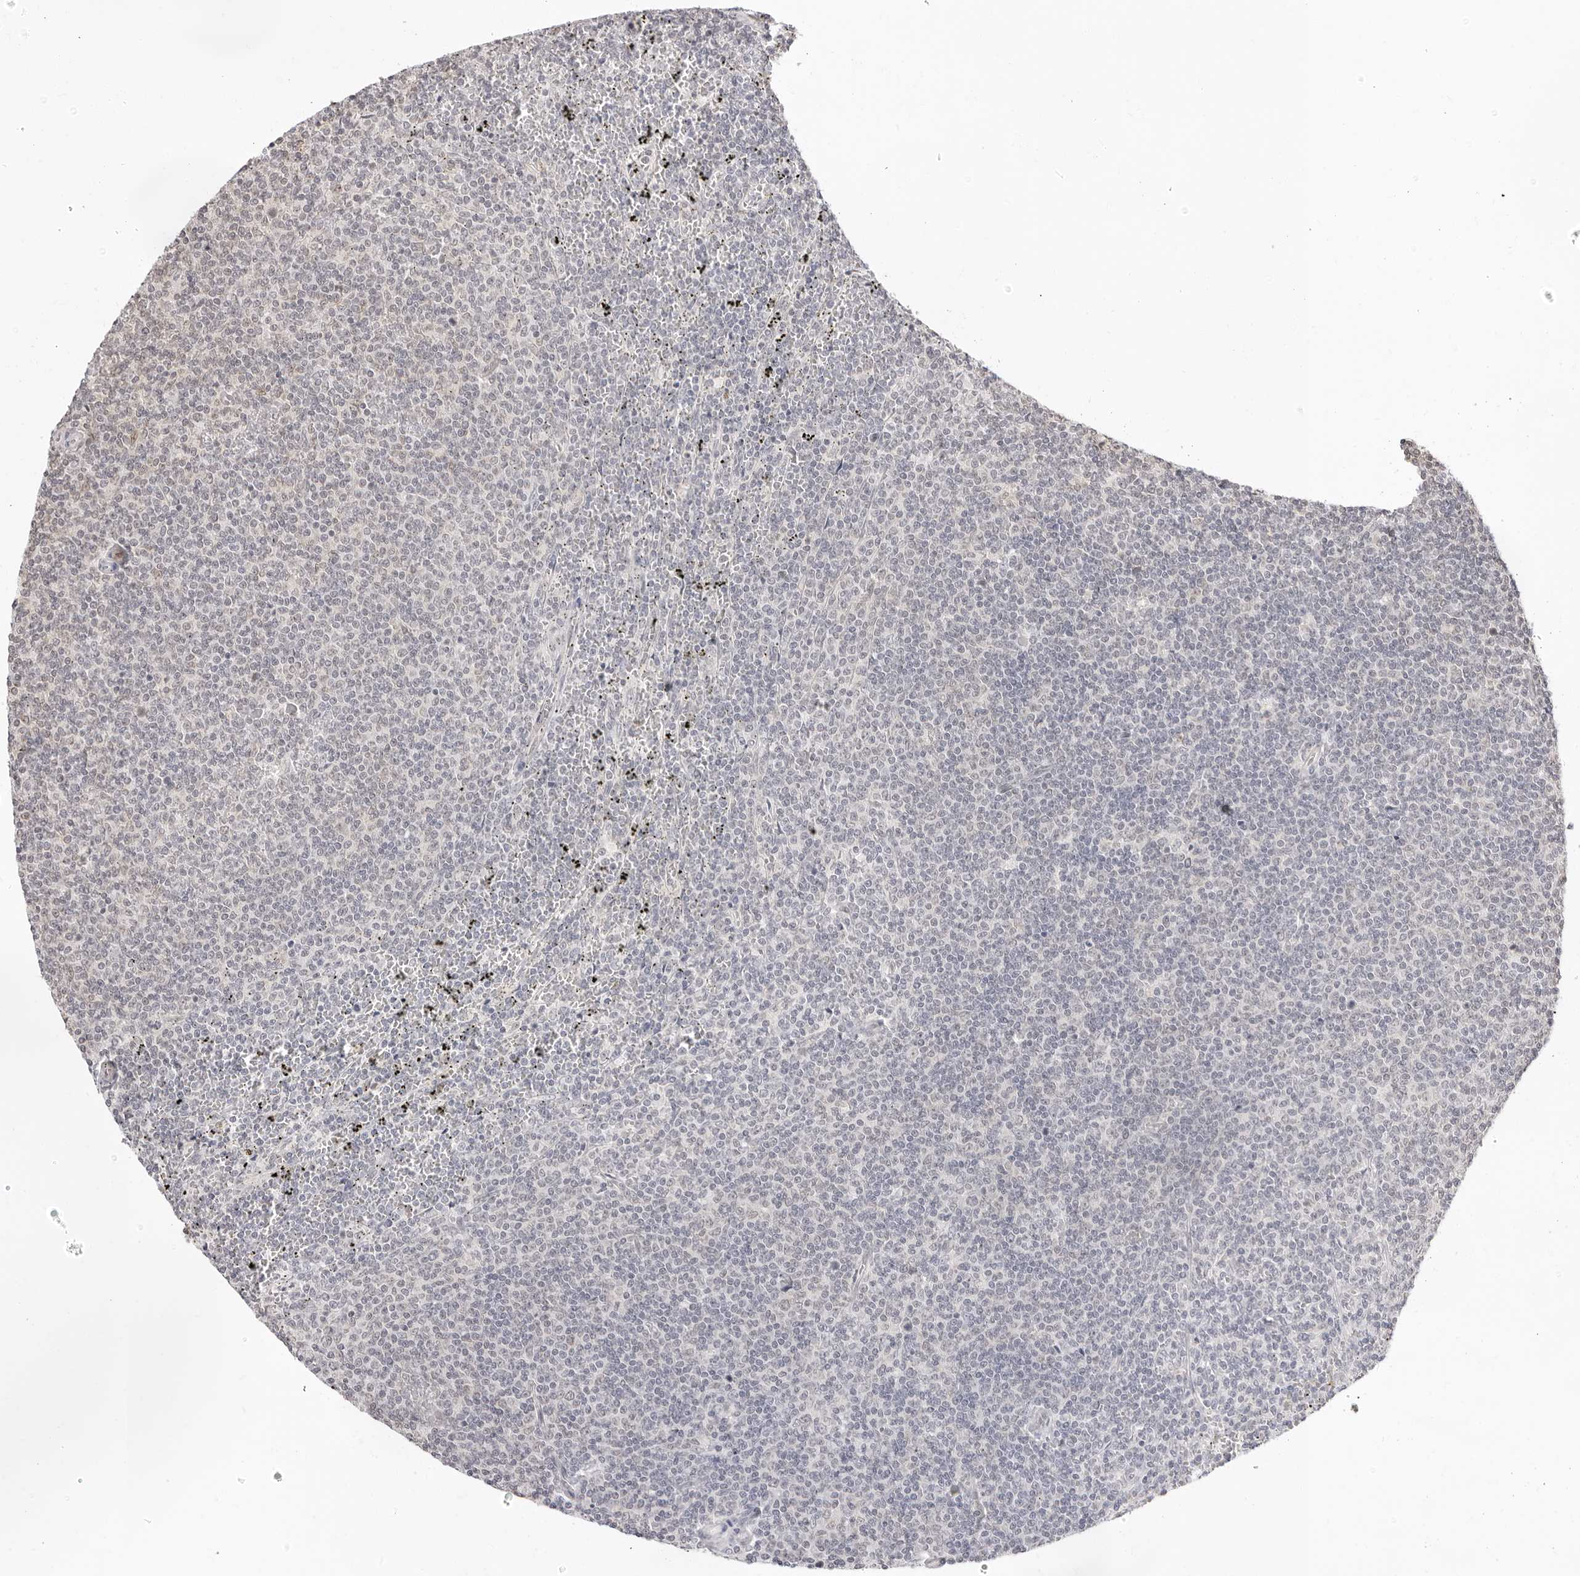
{"staining": {"intensity": "negative", "quantity": "none", "location": "none"}, "tissue": "lymphoma", "cell_type": "Tumor cells", "image_type": "cancer", "snomed": [{"axis": "morphology", "description": "Malignant lymphoma, non-Hodgkin's type, Low grade"}, {"axis": "topography", "description": "Spleen"}], "caption": "IHC micrograph of neoplastic tissue: malignant lymphoma, non-Hodgkin's type (low-grade) stained with DAB displays no significant protein expression in tumor cells. (Brightfield microscopy of DAB (3,3'-diaminobenzidine) immunohistochemistry at high magnification).", "gene": "FDPS", "patient": {"sex": "female", "age": 50}}